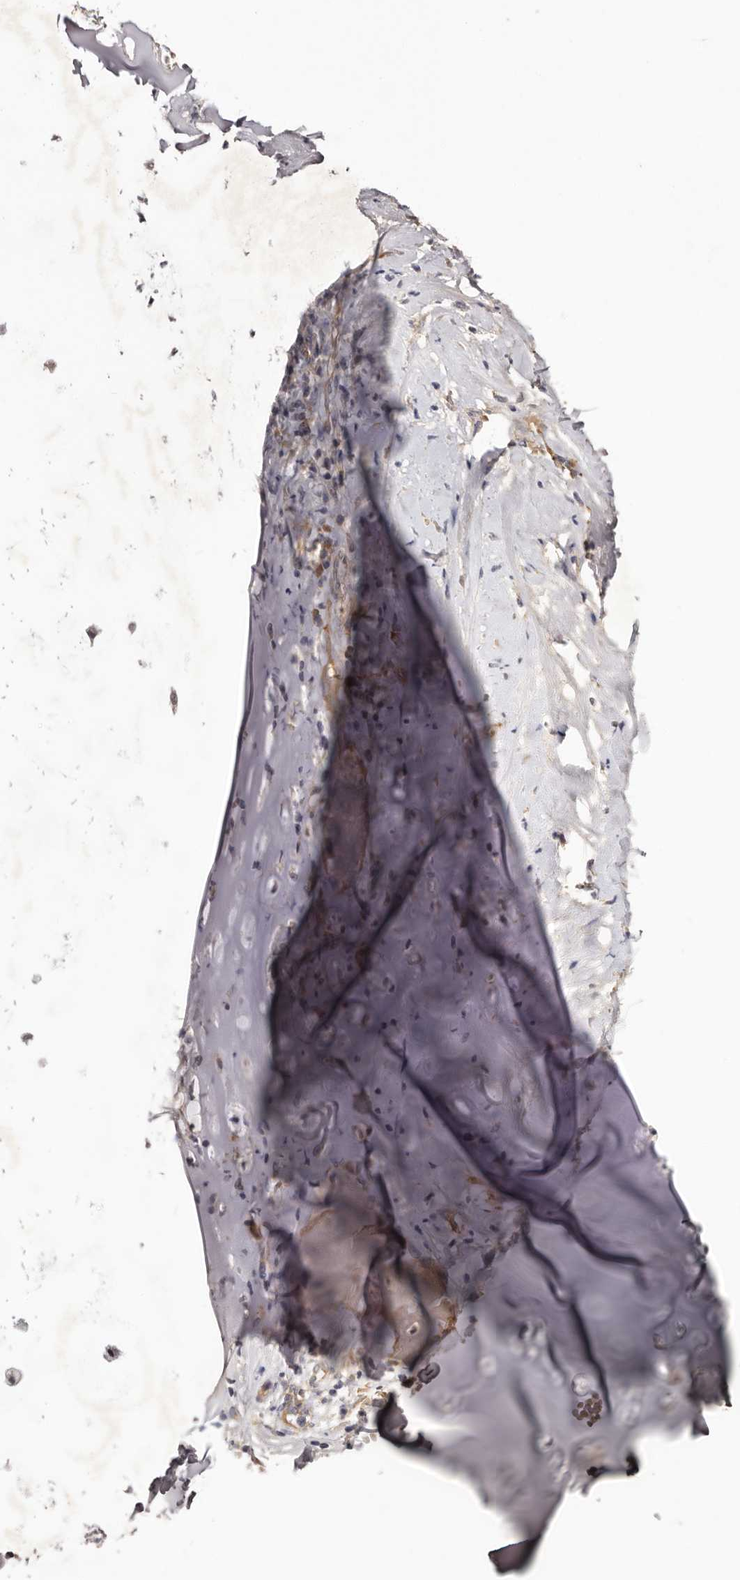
{"staining": {"intensity": "weak", "quantity": "25%-75%", "location": "cytoplasmic/membranous"}, "tissue": "adipose tissue", "cell_type": "Adipocytes", "image_type": "normal", "snomed": [{"axis": "morphology", "description": "Normal tissue, NOS"}, {"axis": "morphology", "description": "Basal cell carcinoma"}, {"axis": "topography", "description": "Cartilage tissue"}, {"axis": "topography", "description": "Nasopharynx"}, {"axis": "topography", "description": "Oral tissue"}], "caption": "Weak cytoplasmic/membranous protein staining is seen in about 25%-75% of adipocytes in adipose tissue.", "gene": "LTV1", "patient": {"sex": "female", "age": 77}}